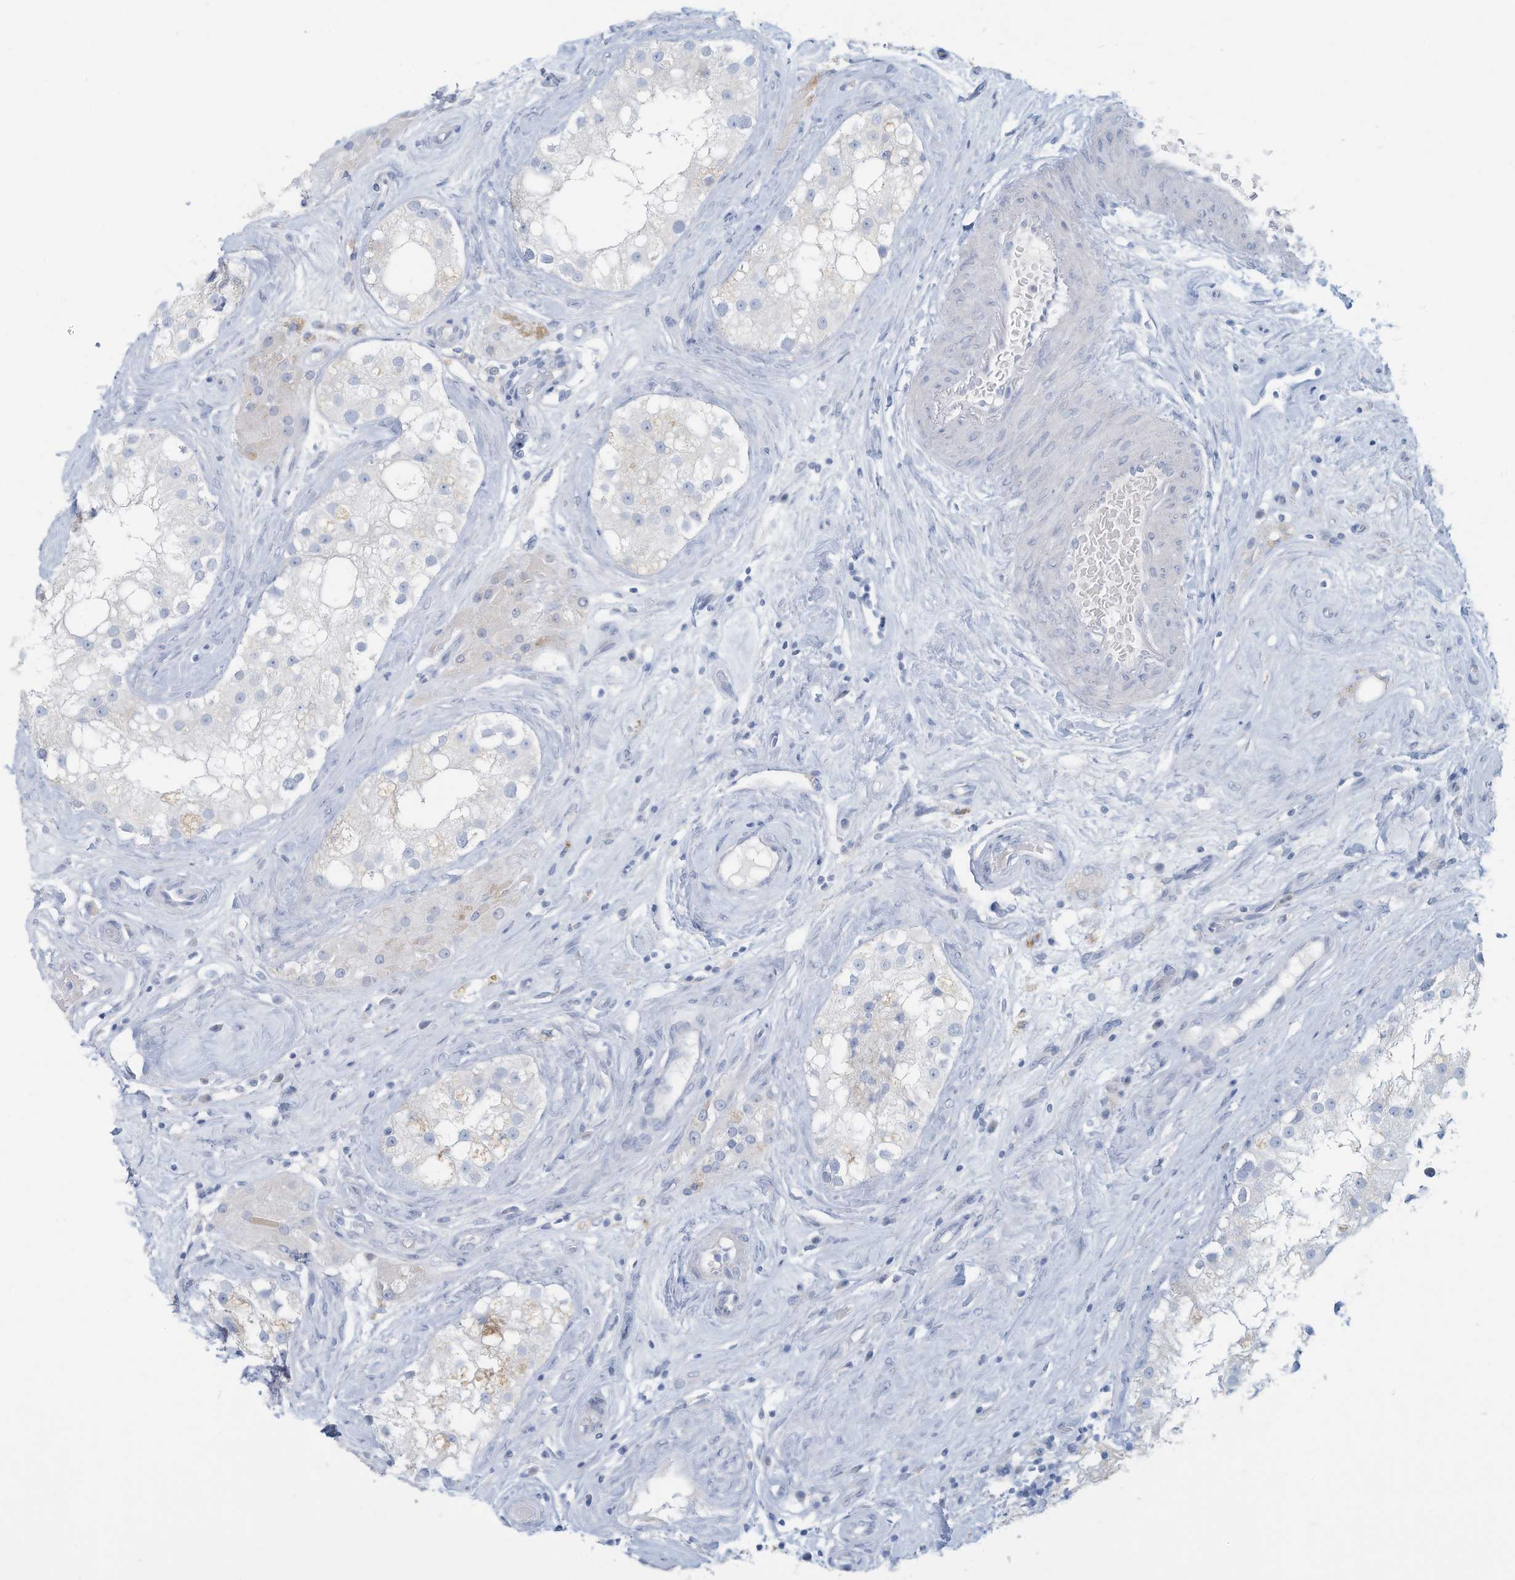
{"staining": {"intensity": "negative", "quantity": "none", "location": "none"}, "tissue": "testis", "cell_type": "Cells in seminiferous ducts", "image_type": "normal", "snomed": [{"axis": "morphology", "description": "Normal tissue, NOS"}, {"axis": "topography", "description": "Testis"}], "caption": "The histopathology image exhibits no staining of cells in seminiferous ducts in normal testis.", "gene": "ERI2", "patient": {"sex": "male", "age": 84}}